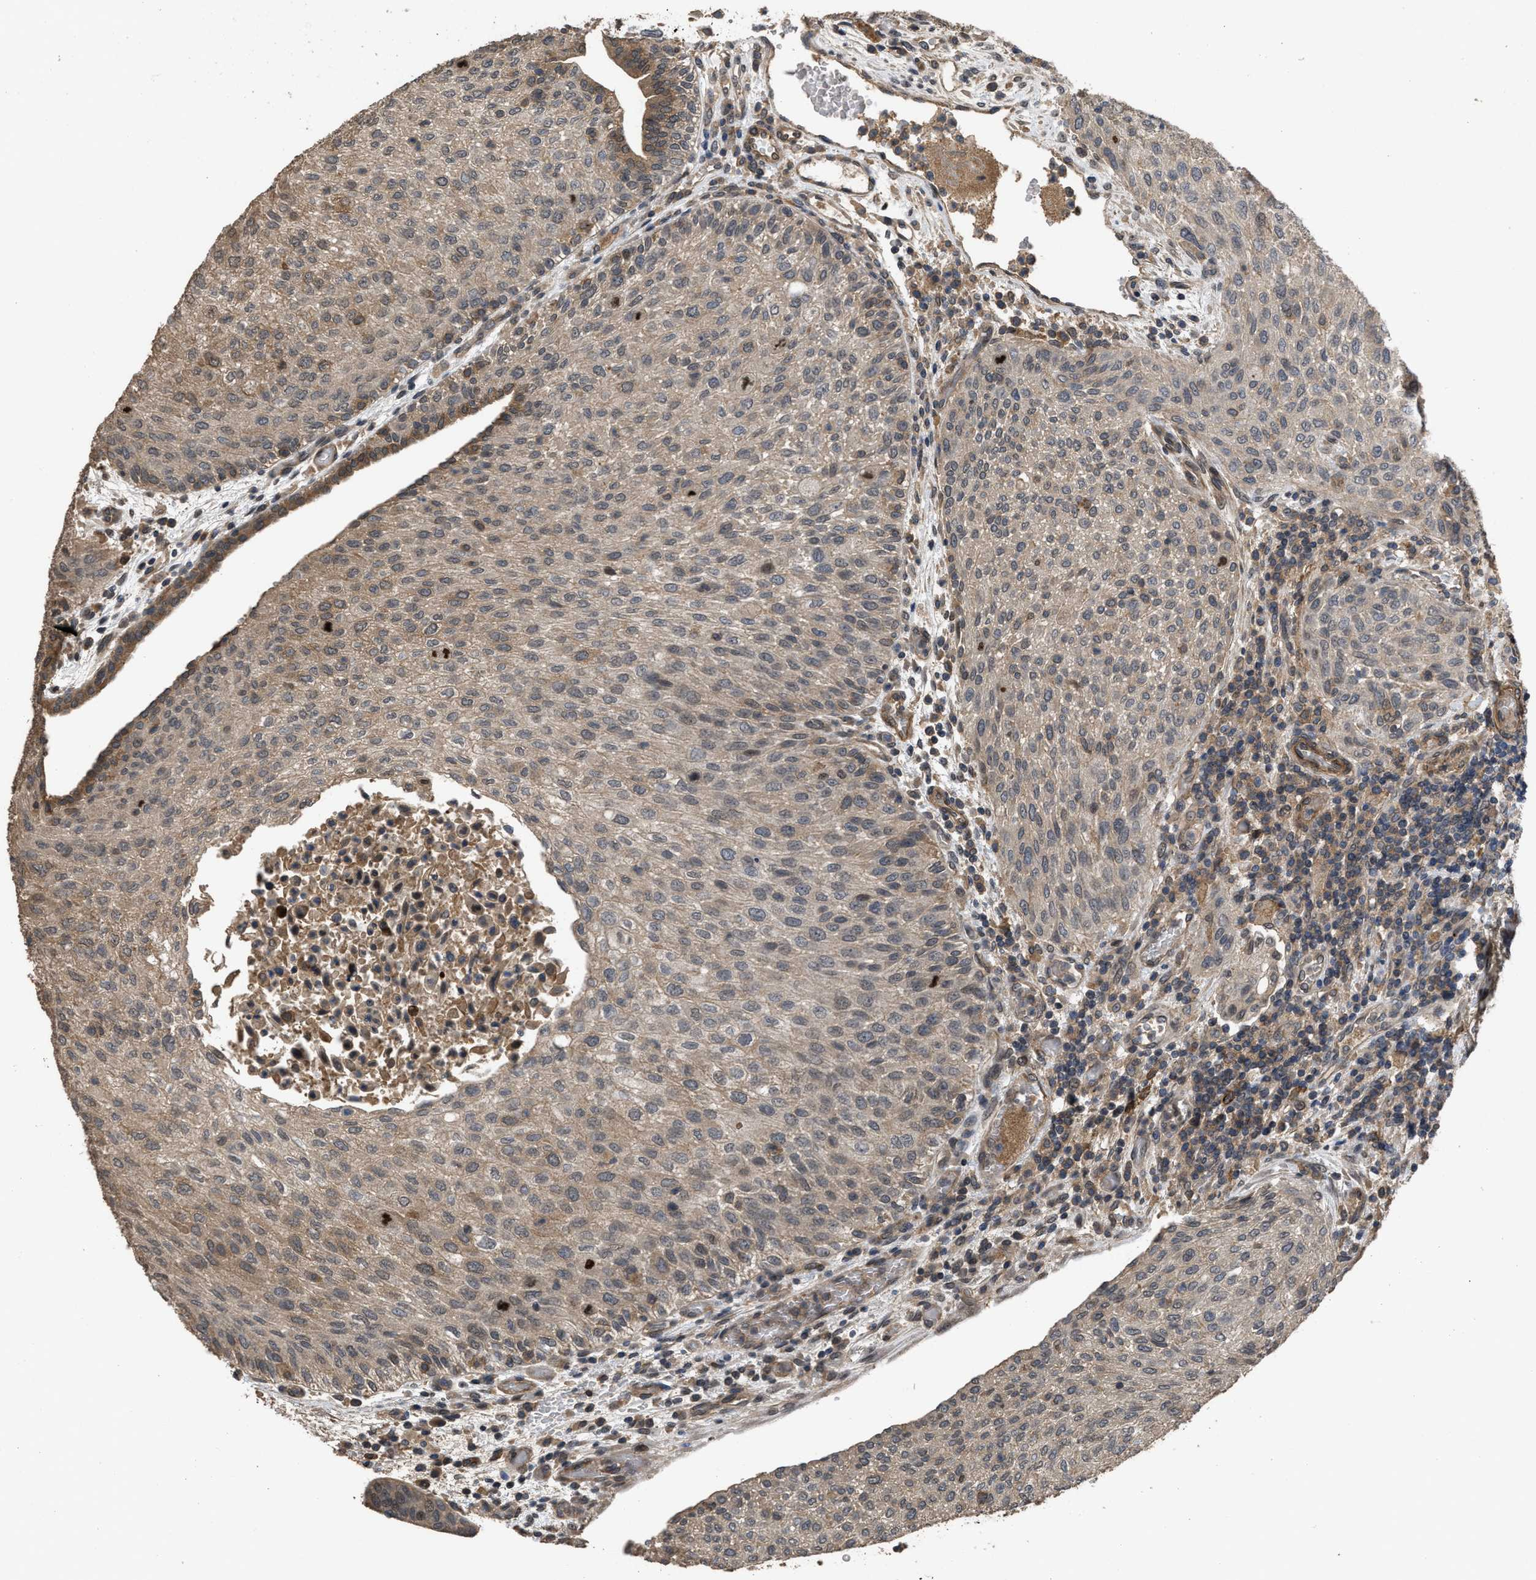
{"staining": {"intensity": "weak", "quantity": "<25%", "location": "cytoplasmic/membranous"}, "tissue": "urothelial cancer", "cell_type": "Tumor cells", "image_type": "cancer", "snomed": [{"axis": "morphology", "description": "Urothelial carcinoma, Low grade"}, {"axis": "morphology", "description": "Urothelial carcinoma, High grade"}, {"axis": "topography", "description": "Urinary bladder"}], "caption": "Immunohistochemistry histopathology image of neoplastic tissue: human urothelial cancer stained with DAB reveals no significant protein expression in tumor cells. (DAB (3,3'-diaminobenzidine) immunohistochemistry visualized using brightfield microscopy, high magnification).", "gene": "UTRN", "patient": {"sex": "male", "age": 35}}